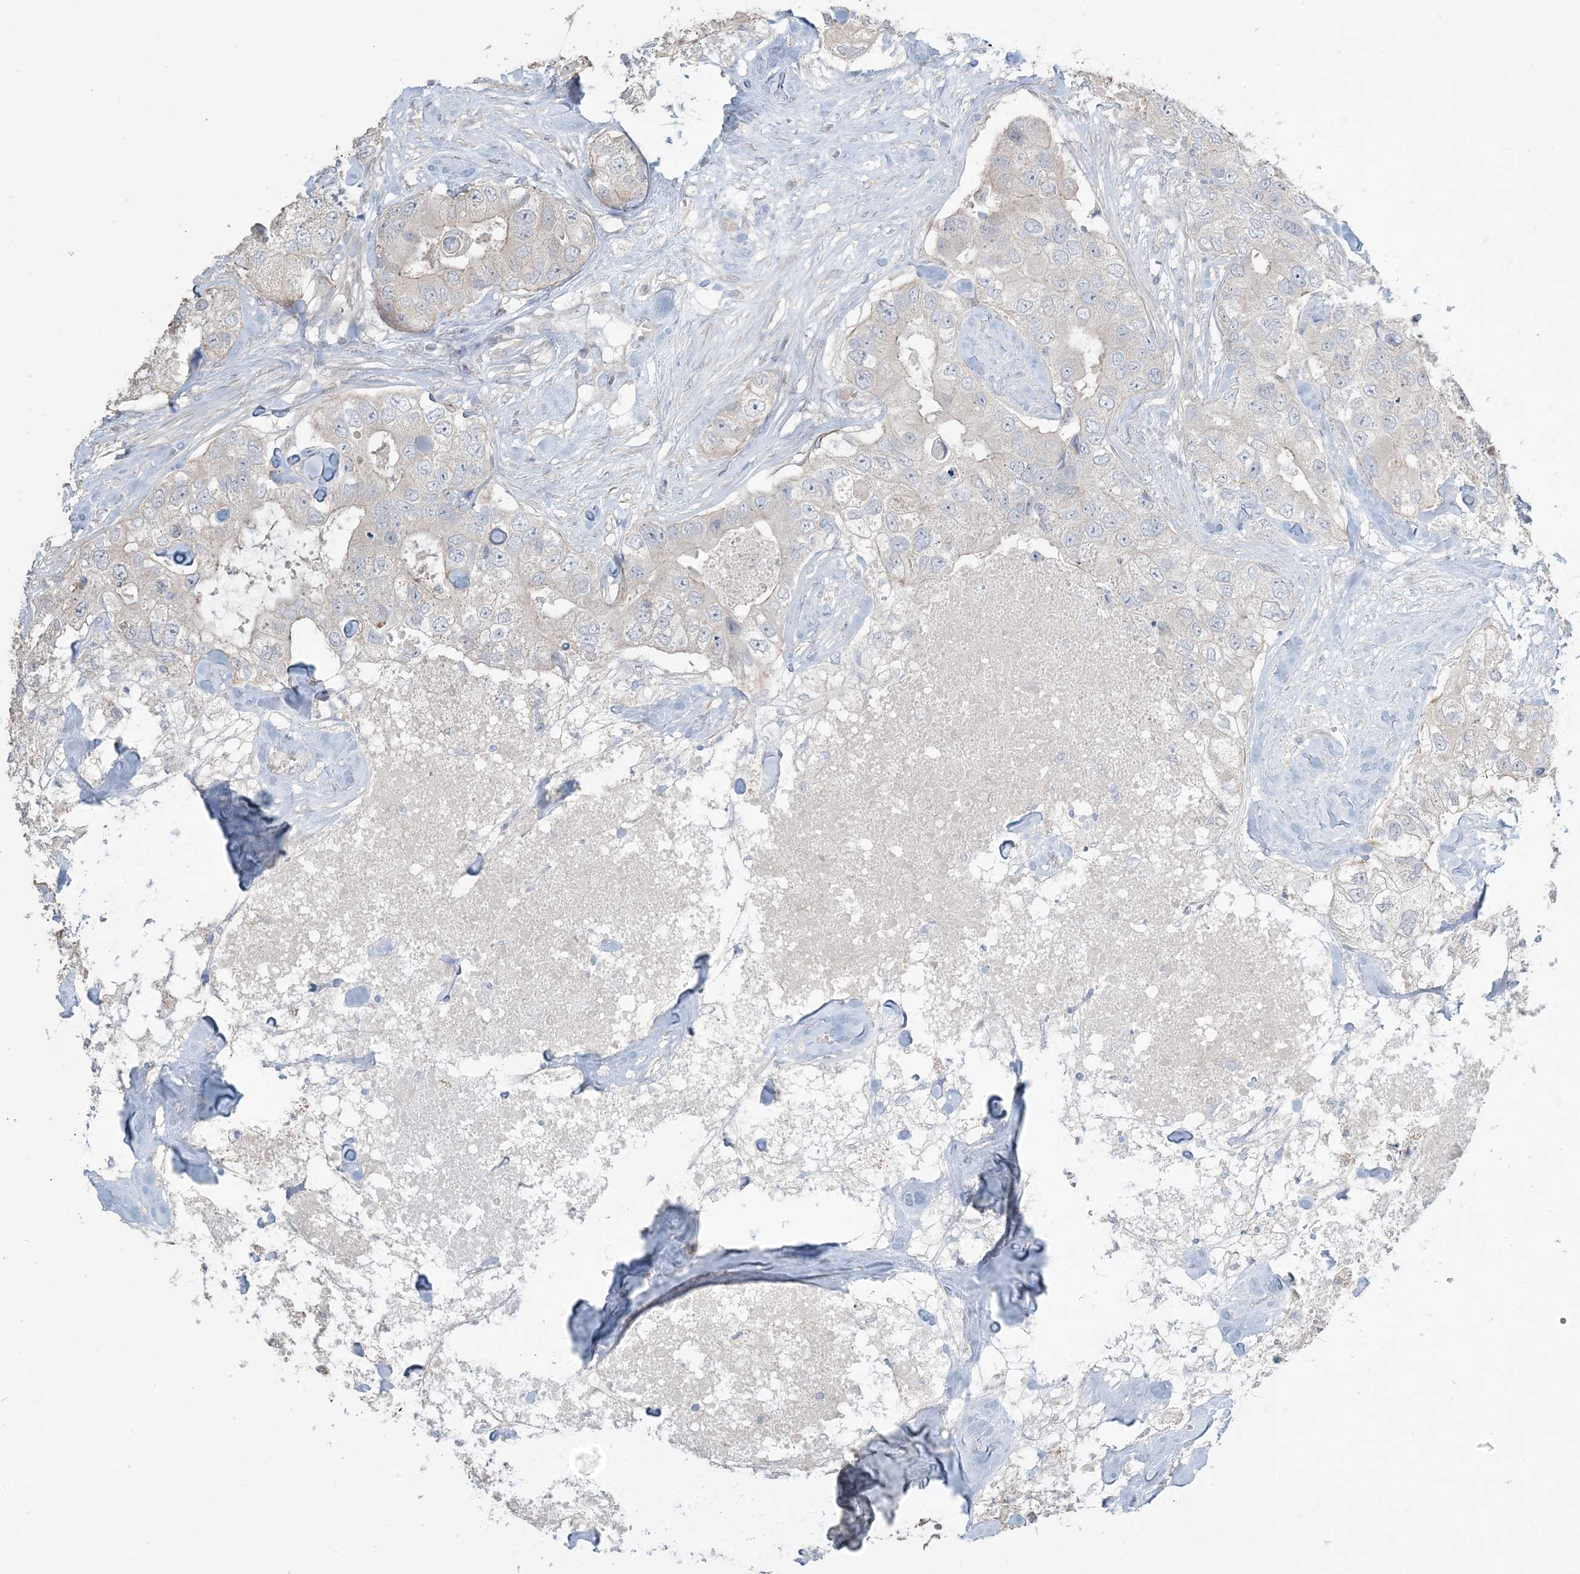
{"staining": {"intensity": "negative", "quantity": "none", "location": "none"}, "tissue": "breast cancer", "cell_type": "Tumor cells", "image_type": "cancer", "snomed": [{"axis": "morphology", "description": "Duct carcinoma"}, {"axis": "topography", "description": "Breast"}], "caption": "Breast cancer was stained to show a protein in brown. There is no significant positivity in tumor cells.", "gene": "NPHS2", "patient": {"sex": "female", "age": 62}}